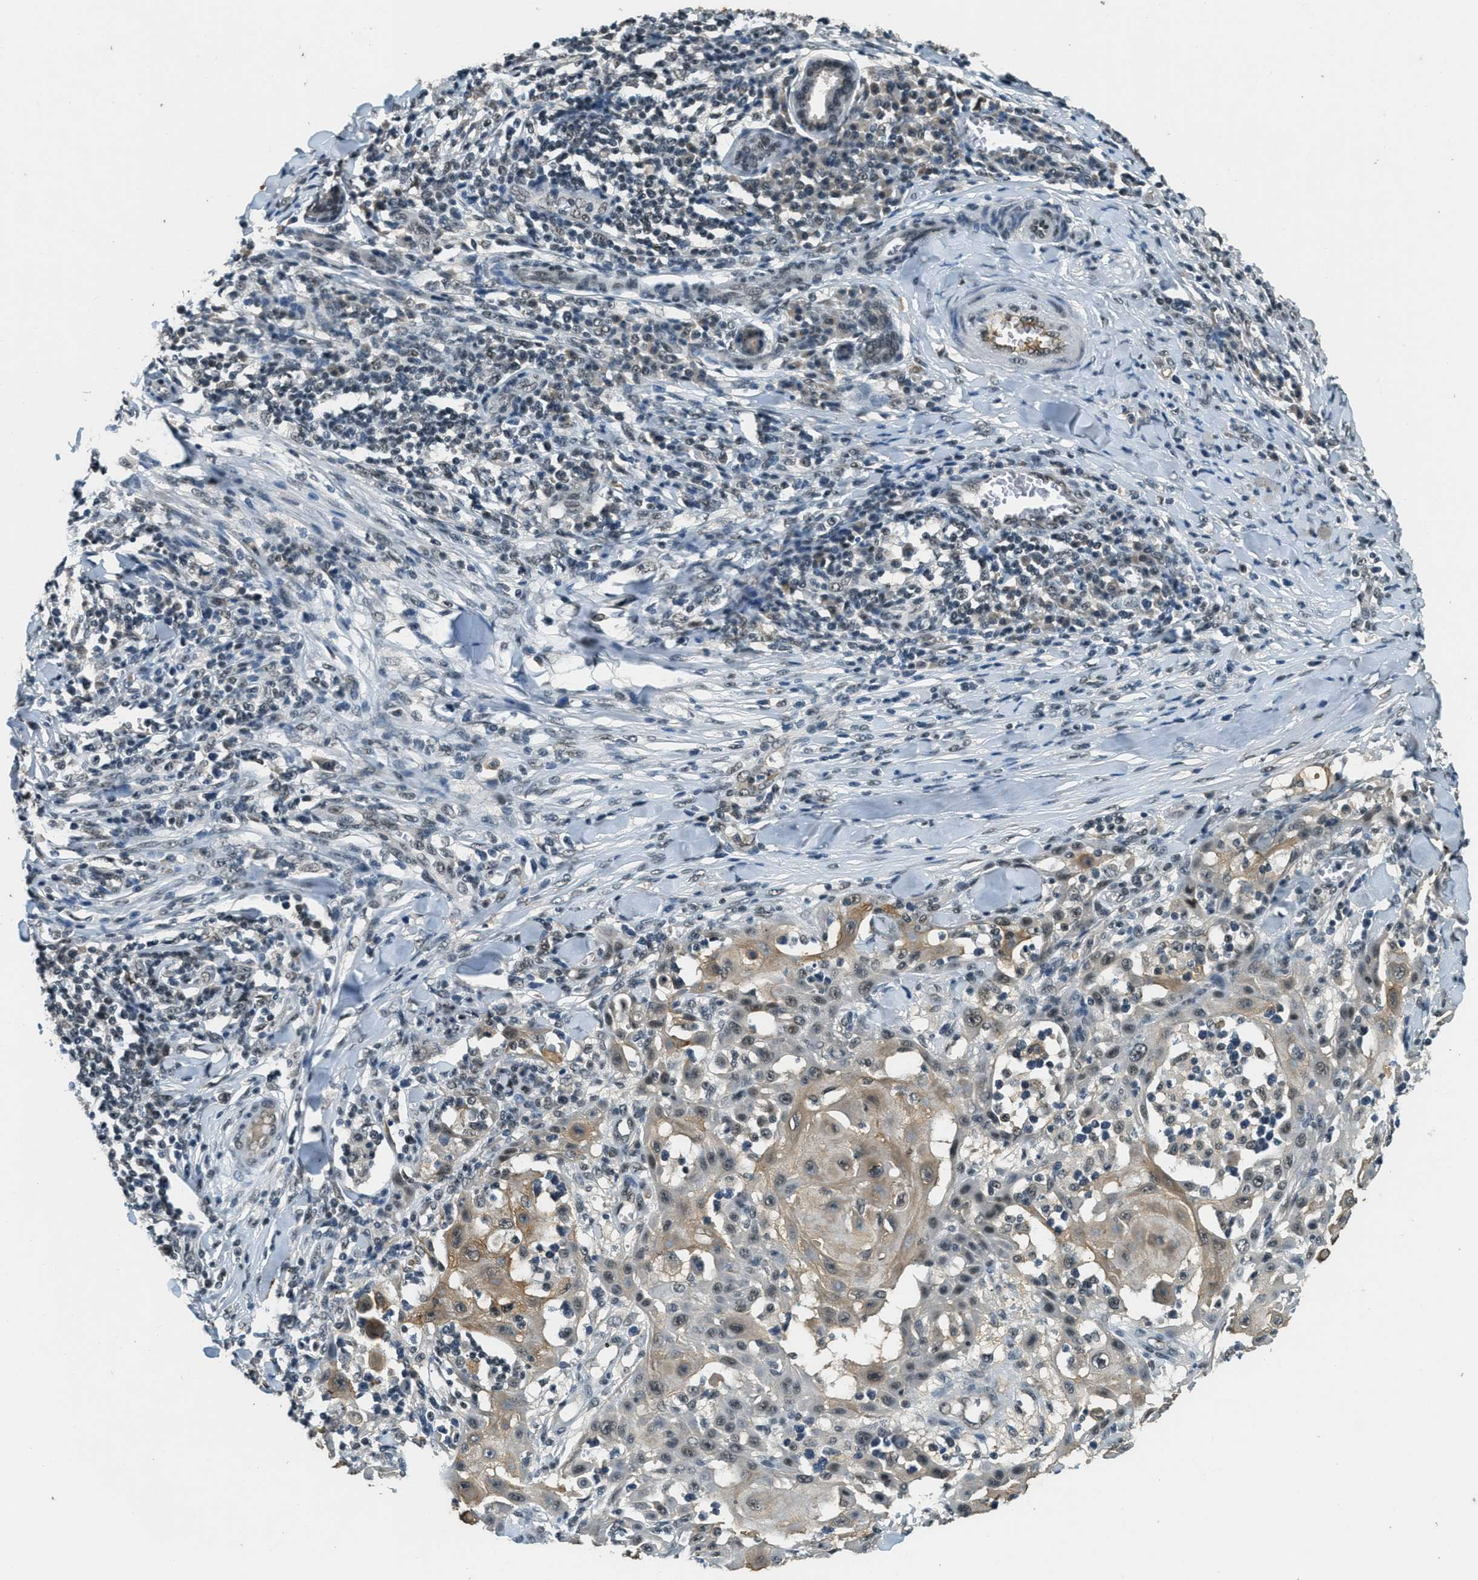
{"staining": {"intensity": "weak", "quantity": "25%-75%", "location": "cytoplasmic/membranous"}, "tissue": "skin cancer", "cell_type": "Tumor cells", "image_type": "cancer", "snomed": [{"axis": "morphology", "description": "Squamous cell carcinoma, NOS"}, {"axis": "topography", "description": "Skin"}], "caption": "Immunohistochemical staining of skin squamous cell carcinoma reveals low levels of weak cytoplasmic/membranous expression in about 25%-75% of tumor cells. The protein of interest is shown in brown color, while the nuclei are stained blue.", "gene": "ZNF148", "patient": {"sex": "male", "age": 24}}